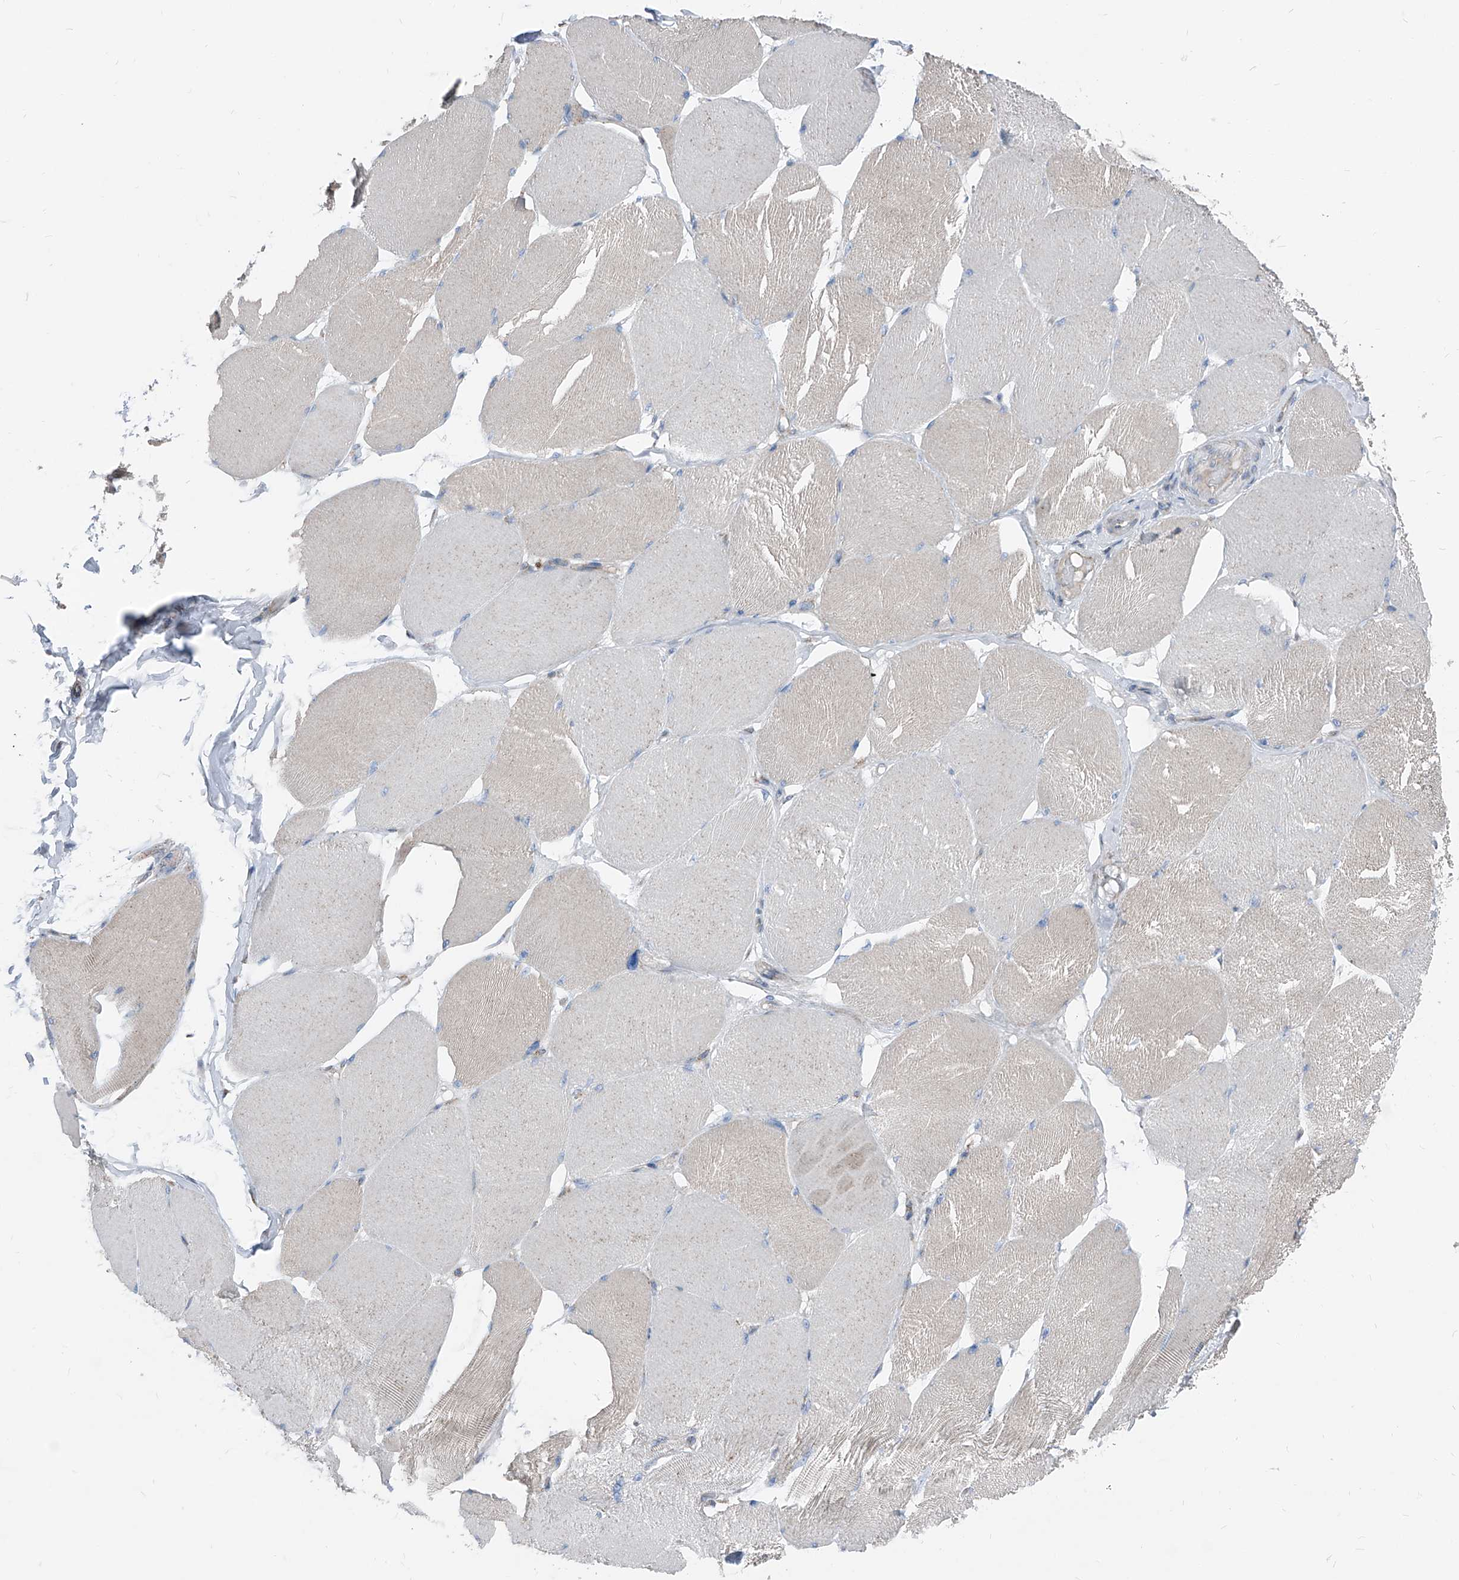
{"staining": {"intensity": "weak", "quantity": "25%-75%", "location": "none"}, "tissue": "skeletal muscle", "cell_type": "Myocytes", "image_type": "normal", "snomed": [{"axis": "morphology", "description": "Normal tissue, NOS"}, {"axis": "topography", "description": "Skin"}, {"axis": "topography", "description": "Skeletal muscle"}], "caption": "Immunohistochemical staining of benign skeletal muscle displays low levels of weak None expression in approximately 25%-75% of myocytes.", "gene": "AGPS", "patient": {"sex": "male", "age": 83}}